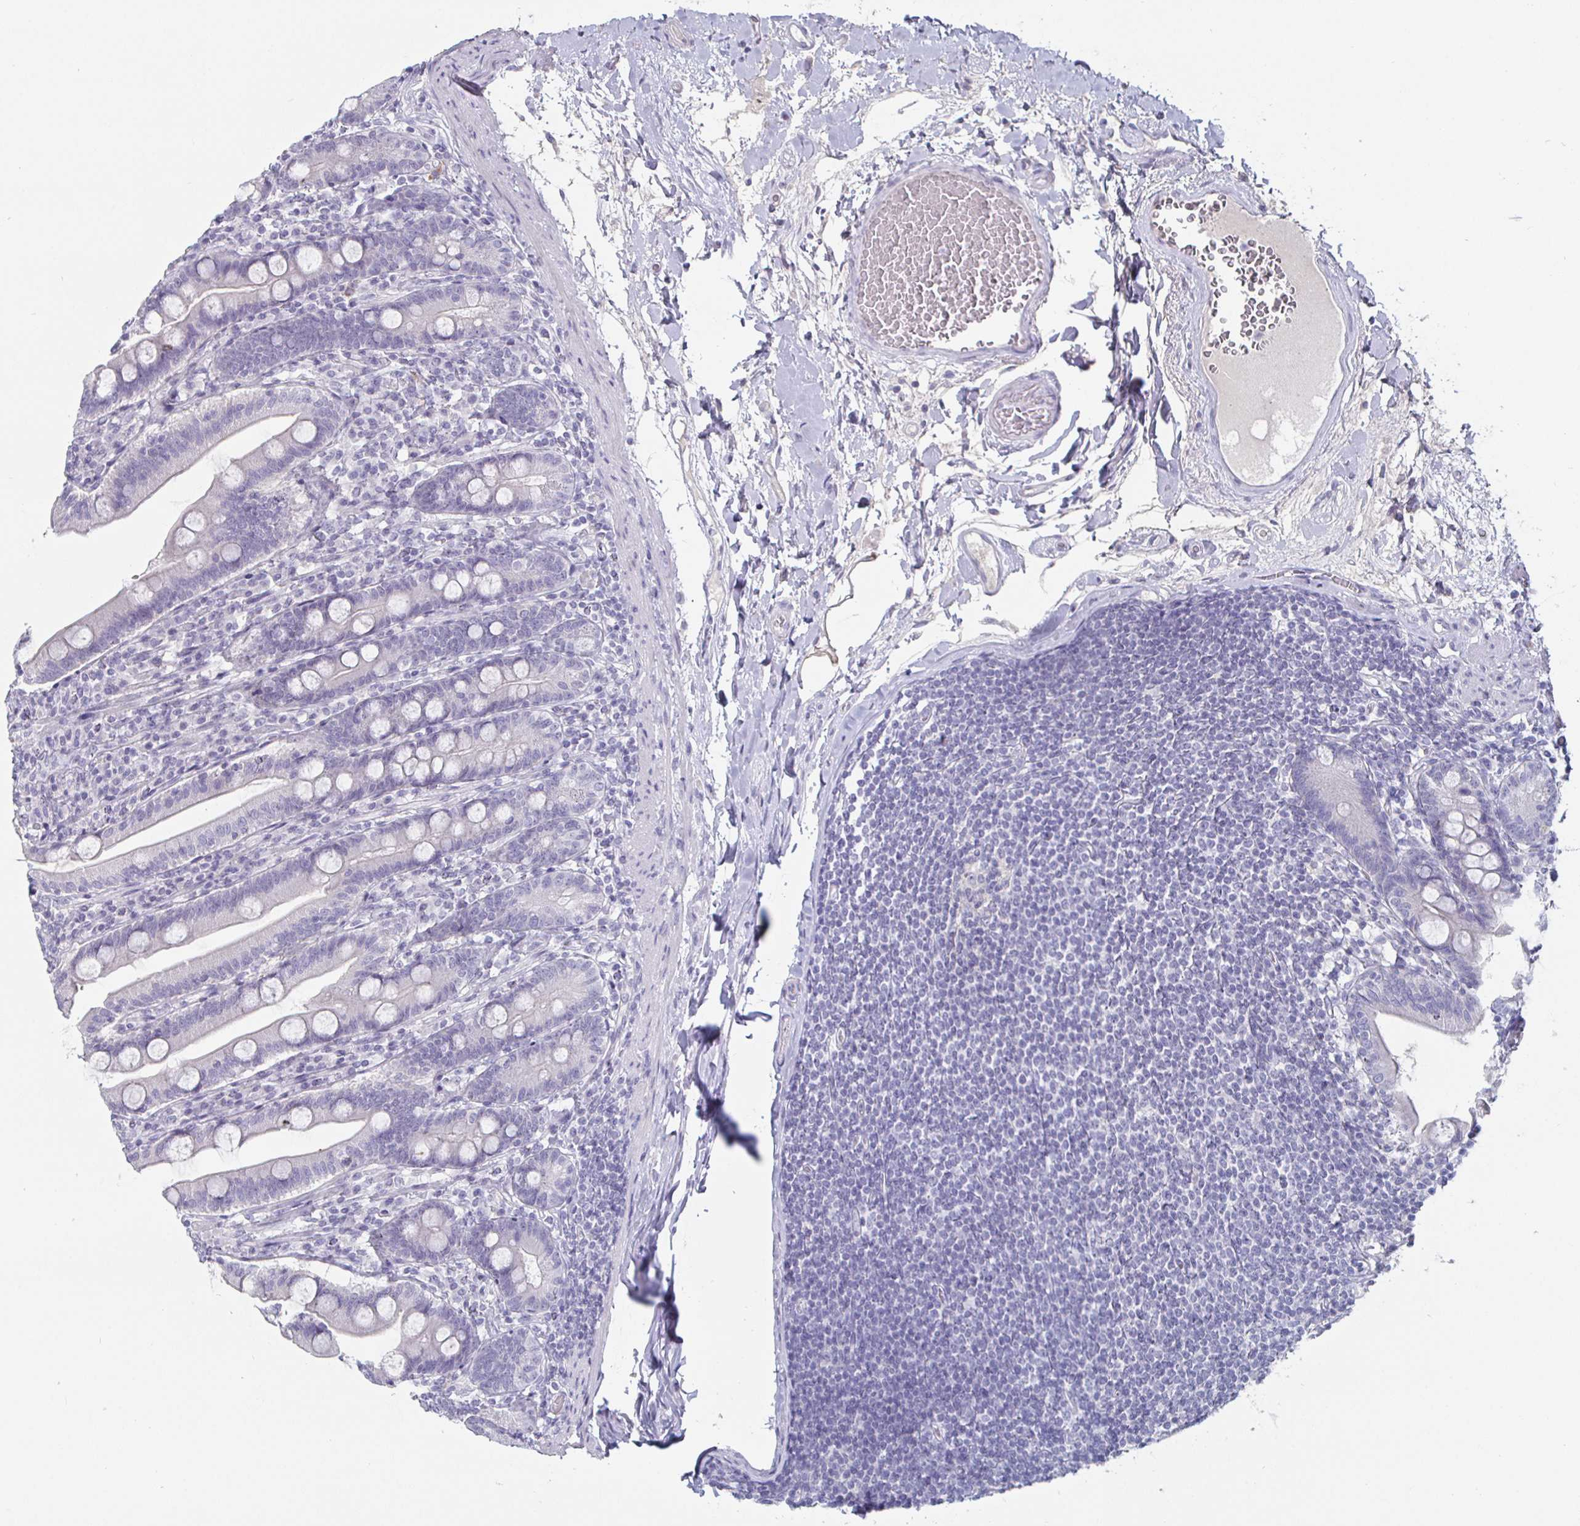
{"staining": {"intensity": "negative", "quantity": "none", "location": "none"}, "tissue": "duodenum", "cell_type": "Glandular cells", "image_type": "normal", "snomed": [{"axis": "morphology", "description": "Normal tissue, NOS"}, {"axis": "topography", "description": "Duodenum"}], "caption": "This is a histopathology image of immunohistochemistry (IHC) staining of normal duodenum, which shows no positivity in glandular cells. The staining is performed using DAB brown chromogen with nuclei counter-stained in using hematoxylin.", "gene": "ENPP1", "patient": {"sex": "female", "age": 67}}